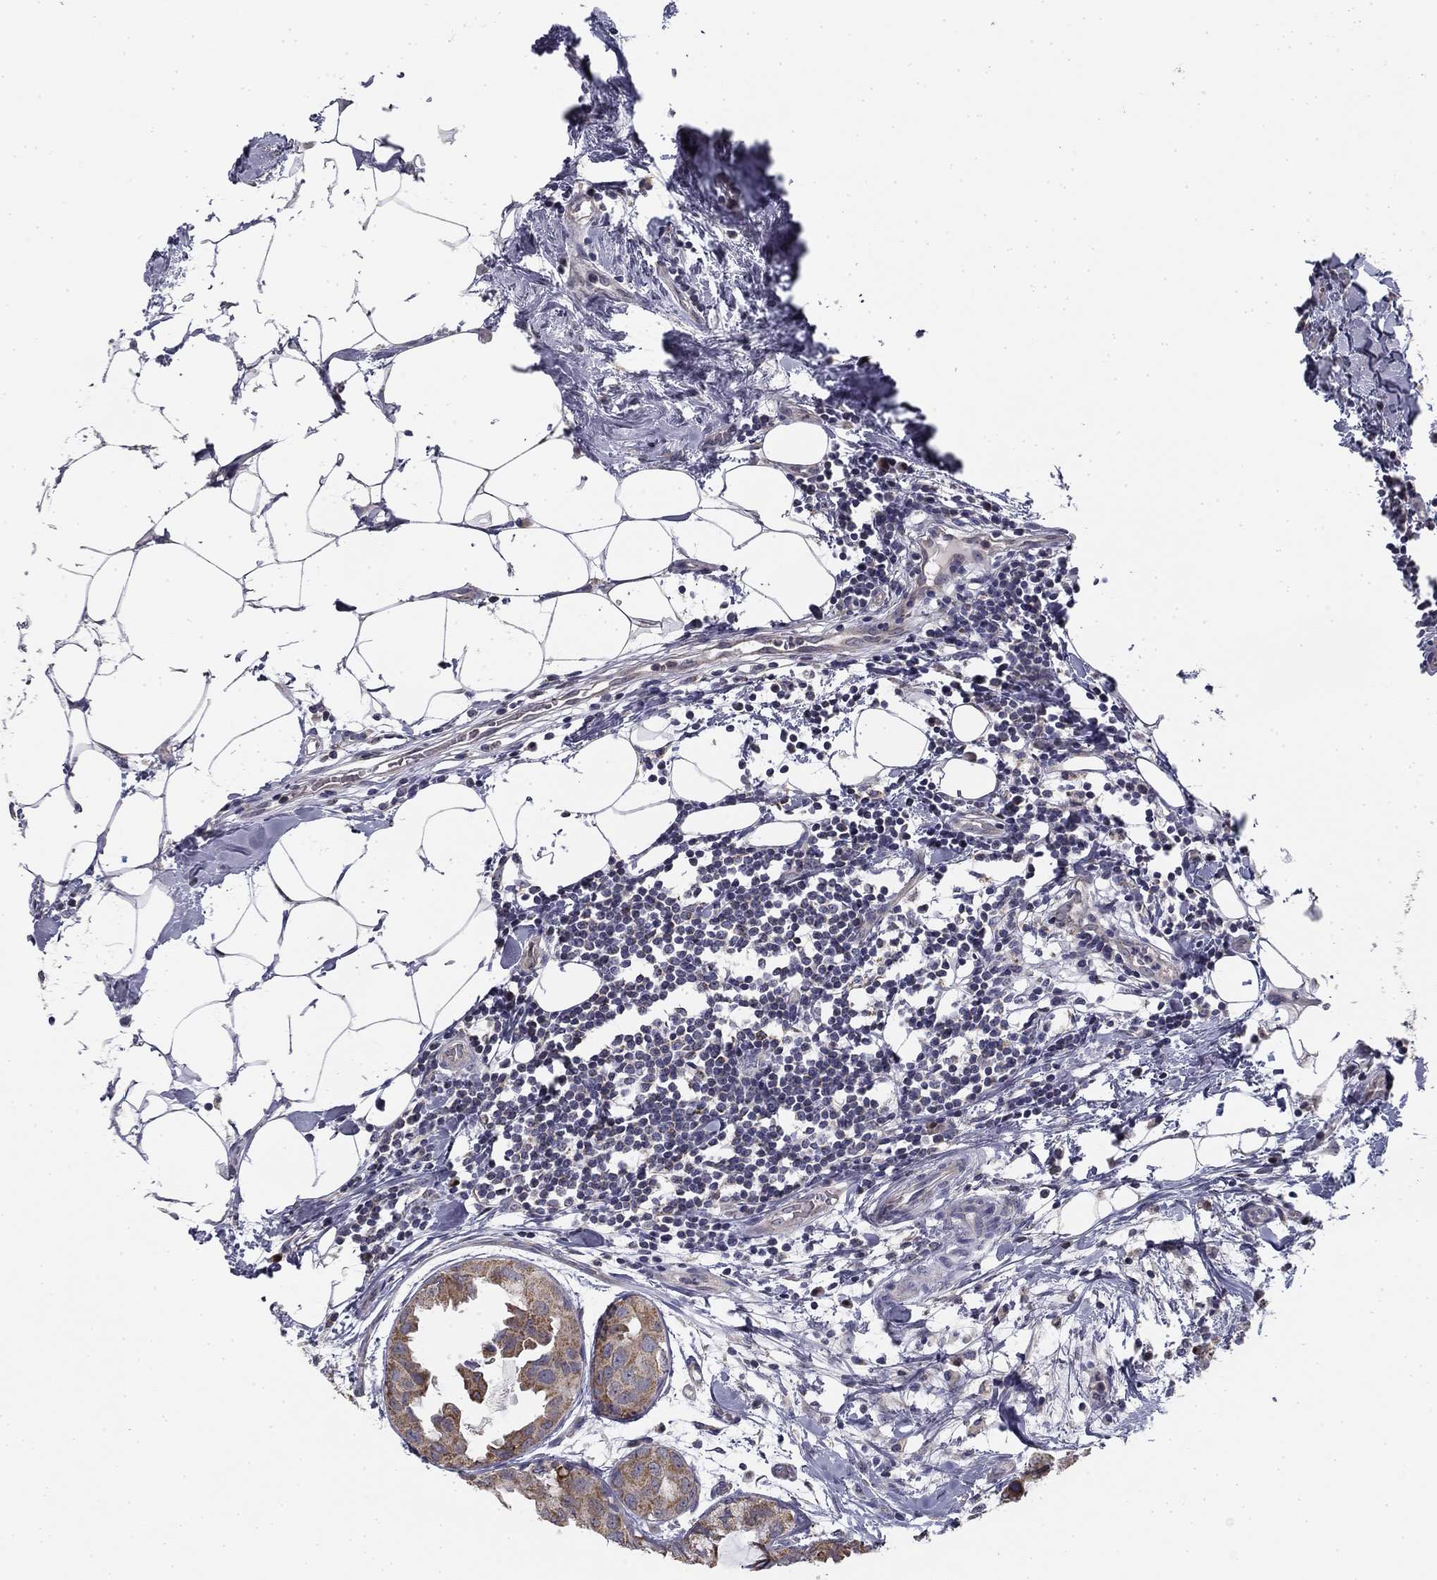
{"staining": {"intensity": "moderate", "quantity": "25%-75%", "location": "cytoplasmic/membranous"}, "tissue": "breast cancer", "cell_type": "Tumor cells", "image_type": "cancer", "snomed": [{"axis": "morphology", "description": "Normal tissue, NOS"}, {"axis": "morphology", "description": "Duct carcinoma"}, {"axis": "topography", "description": "Breast"}], "caption": "High-magnification brightfield microscopy of breast cancer stained with DAB (brown) and counterstained with hematoxylin (blue). tumor cells exhibit moderate cytoplasmic/membranous positivity is seen in about25%-75% of cells. (IHC, brightfield microscopy, high magnification).", "gene": "SLC2A9", "patient": {"sex": "female", "age": 40}}